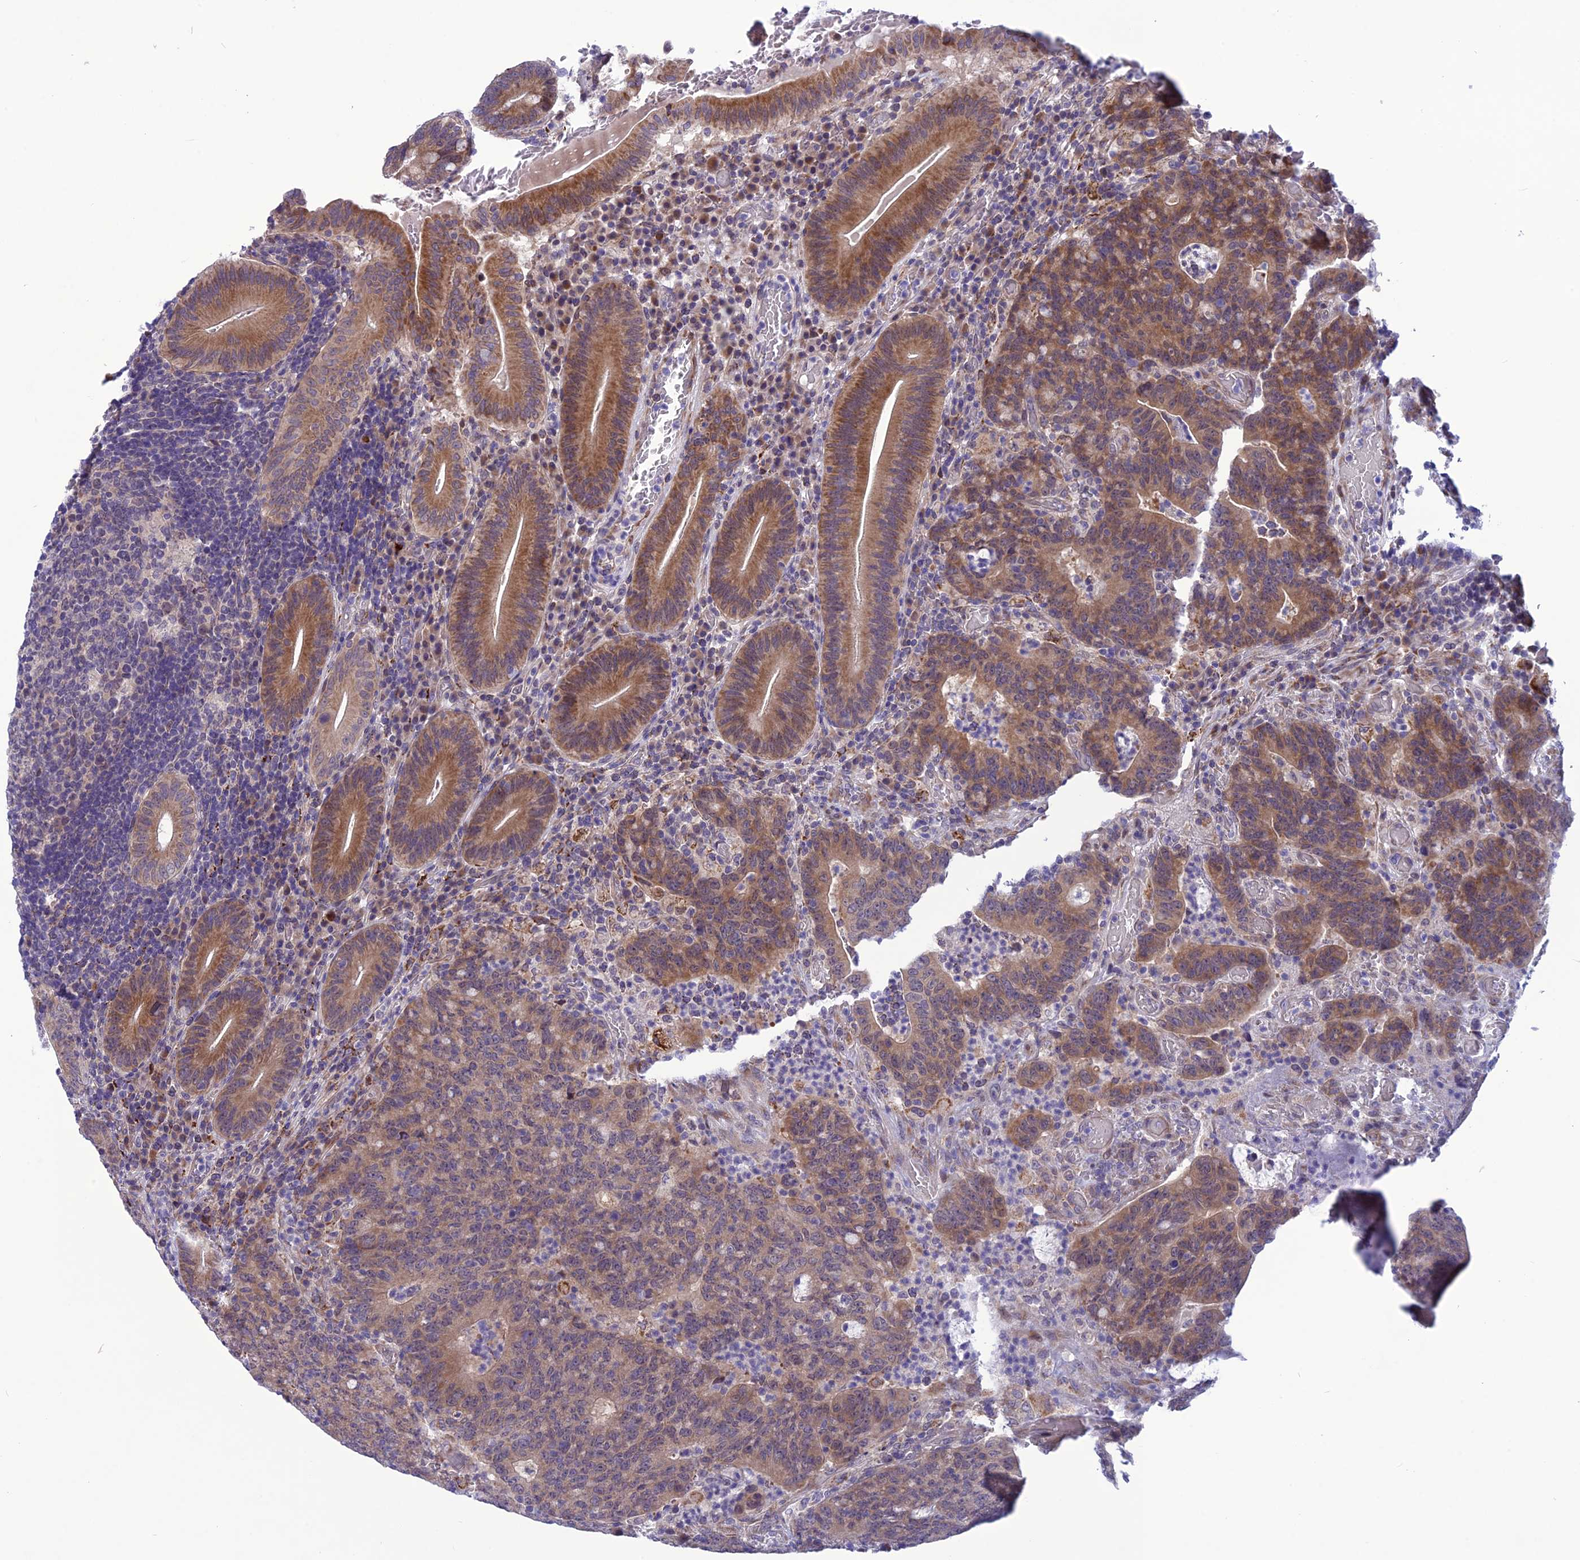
{"staining": {"intensity": "moderate", "quantity": ">75%", "location": "cytoplasmic/membranous"}, "tissue": "colorectal cancer", "cell_type": "Tumor cells", "image_type": "cancer", "snomed": [{"axis": "morphology", "description": "Normal tissue, NOS"}, {"axis": "morphology", "description": "Adenocarcinoma, NOS"}, {"axis": "topography", "description": "Colon"}], "caption": "DAB immunohistochemical staining of human adenocarcinoma (colorectal) demonstrates moderate cytoplasmic/membranous protein staining in approximately >75% of tumor cells.", "gene": "PSMF1", "patient": {"sex": "female", "age": 75}}